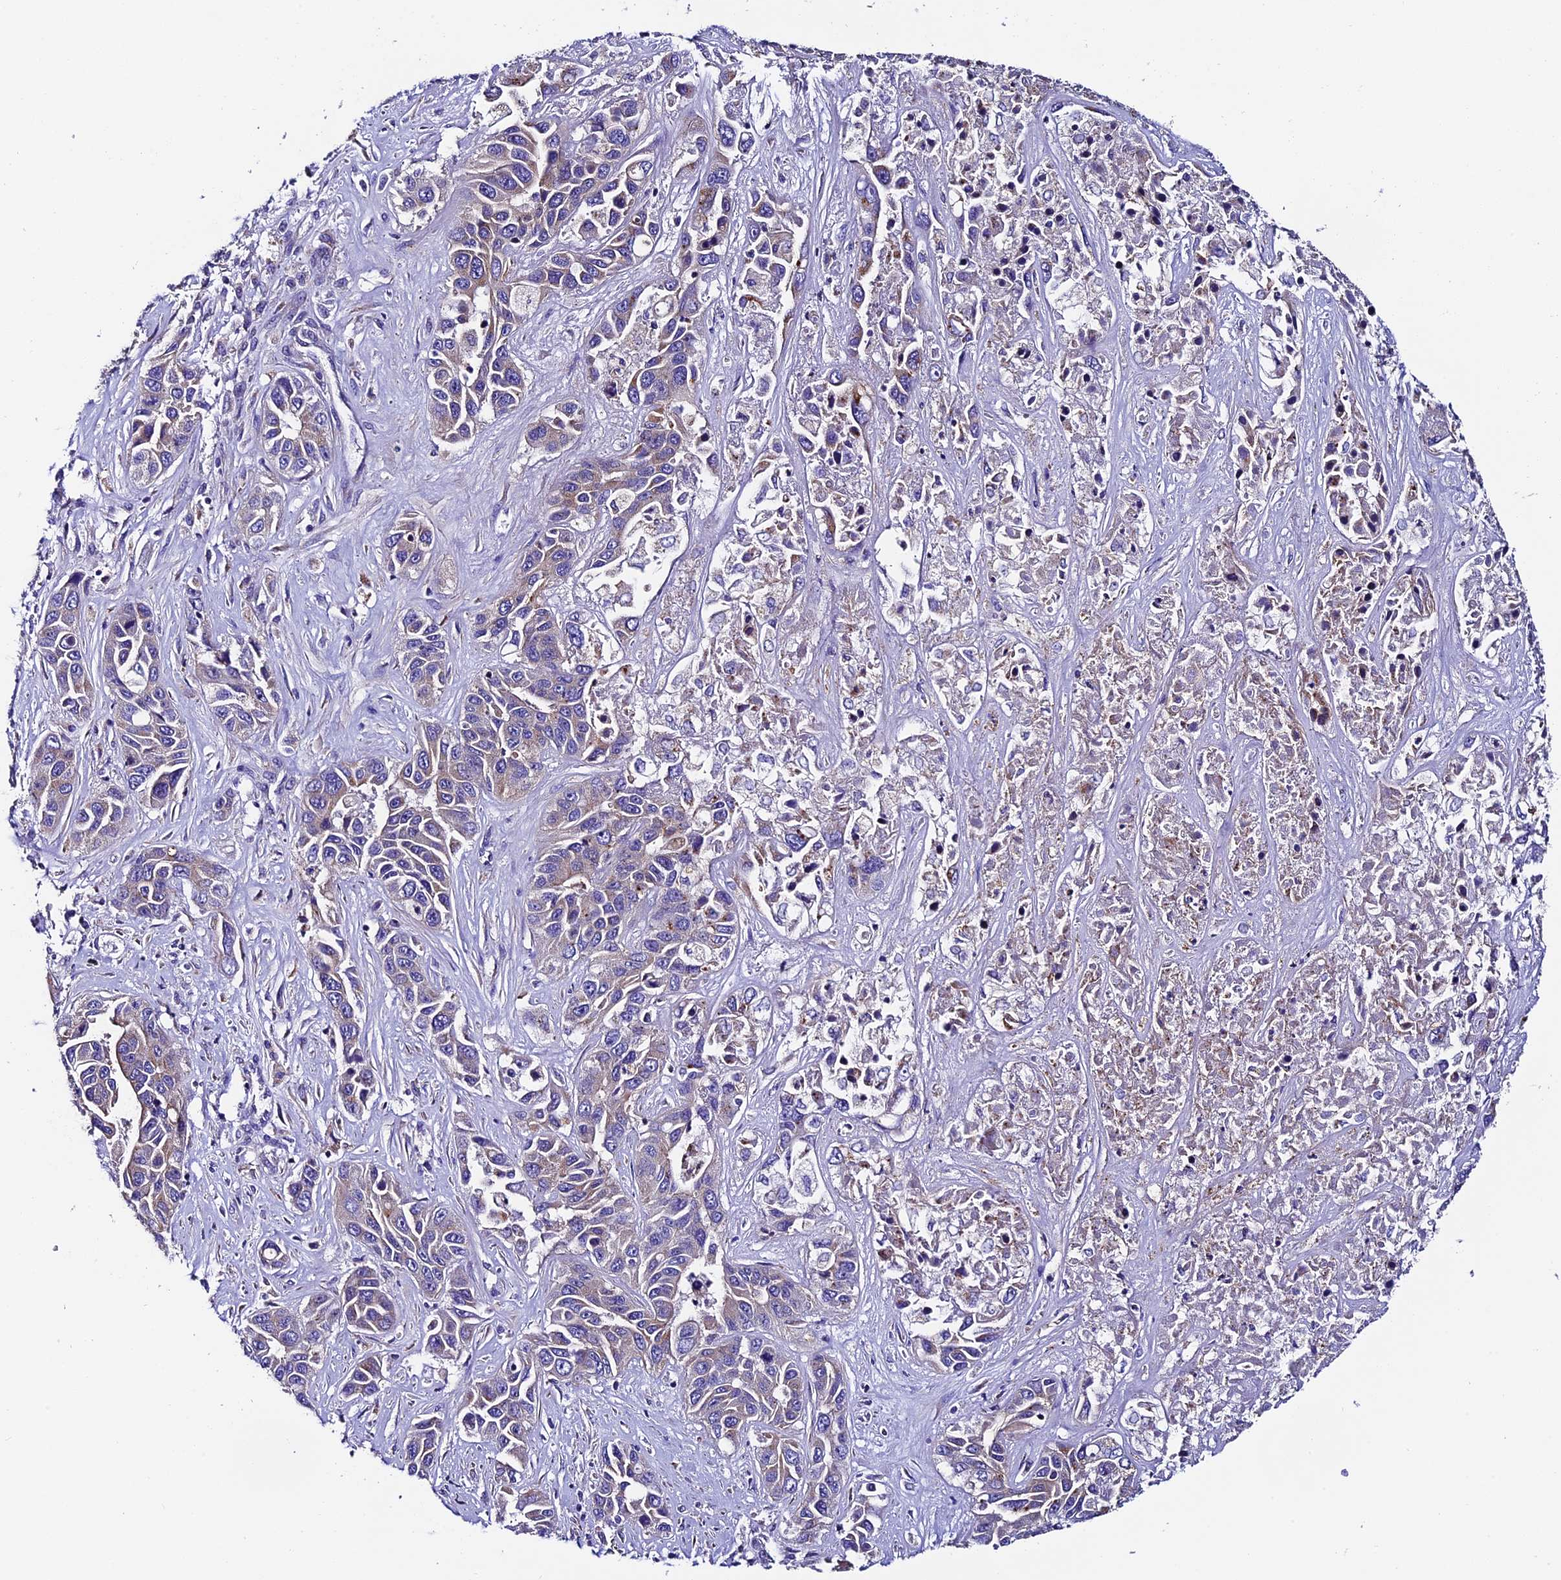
{"staining": {"intensity": "weak", "quantity": "25%-75%", "location": "cytoplasmic/membranous"}, "tissue": "liver cancer", "cell_type": "Tumor cells", "image_type": "cancer", "snomed": [{"axis": "morphology", "description": "Cholangiocarcinoma"}, {"axis": "topography", "description": "Liver"}], "caption": "IHC of human liver cholangiocarcinoma demonstrates low levels of weak cytoplasmic/membranous expression in about 25%-75% of tumor cells.", "gene": "COMTD1", "patient": {"sex": "female", "age": 52}}